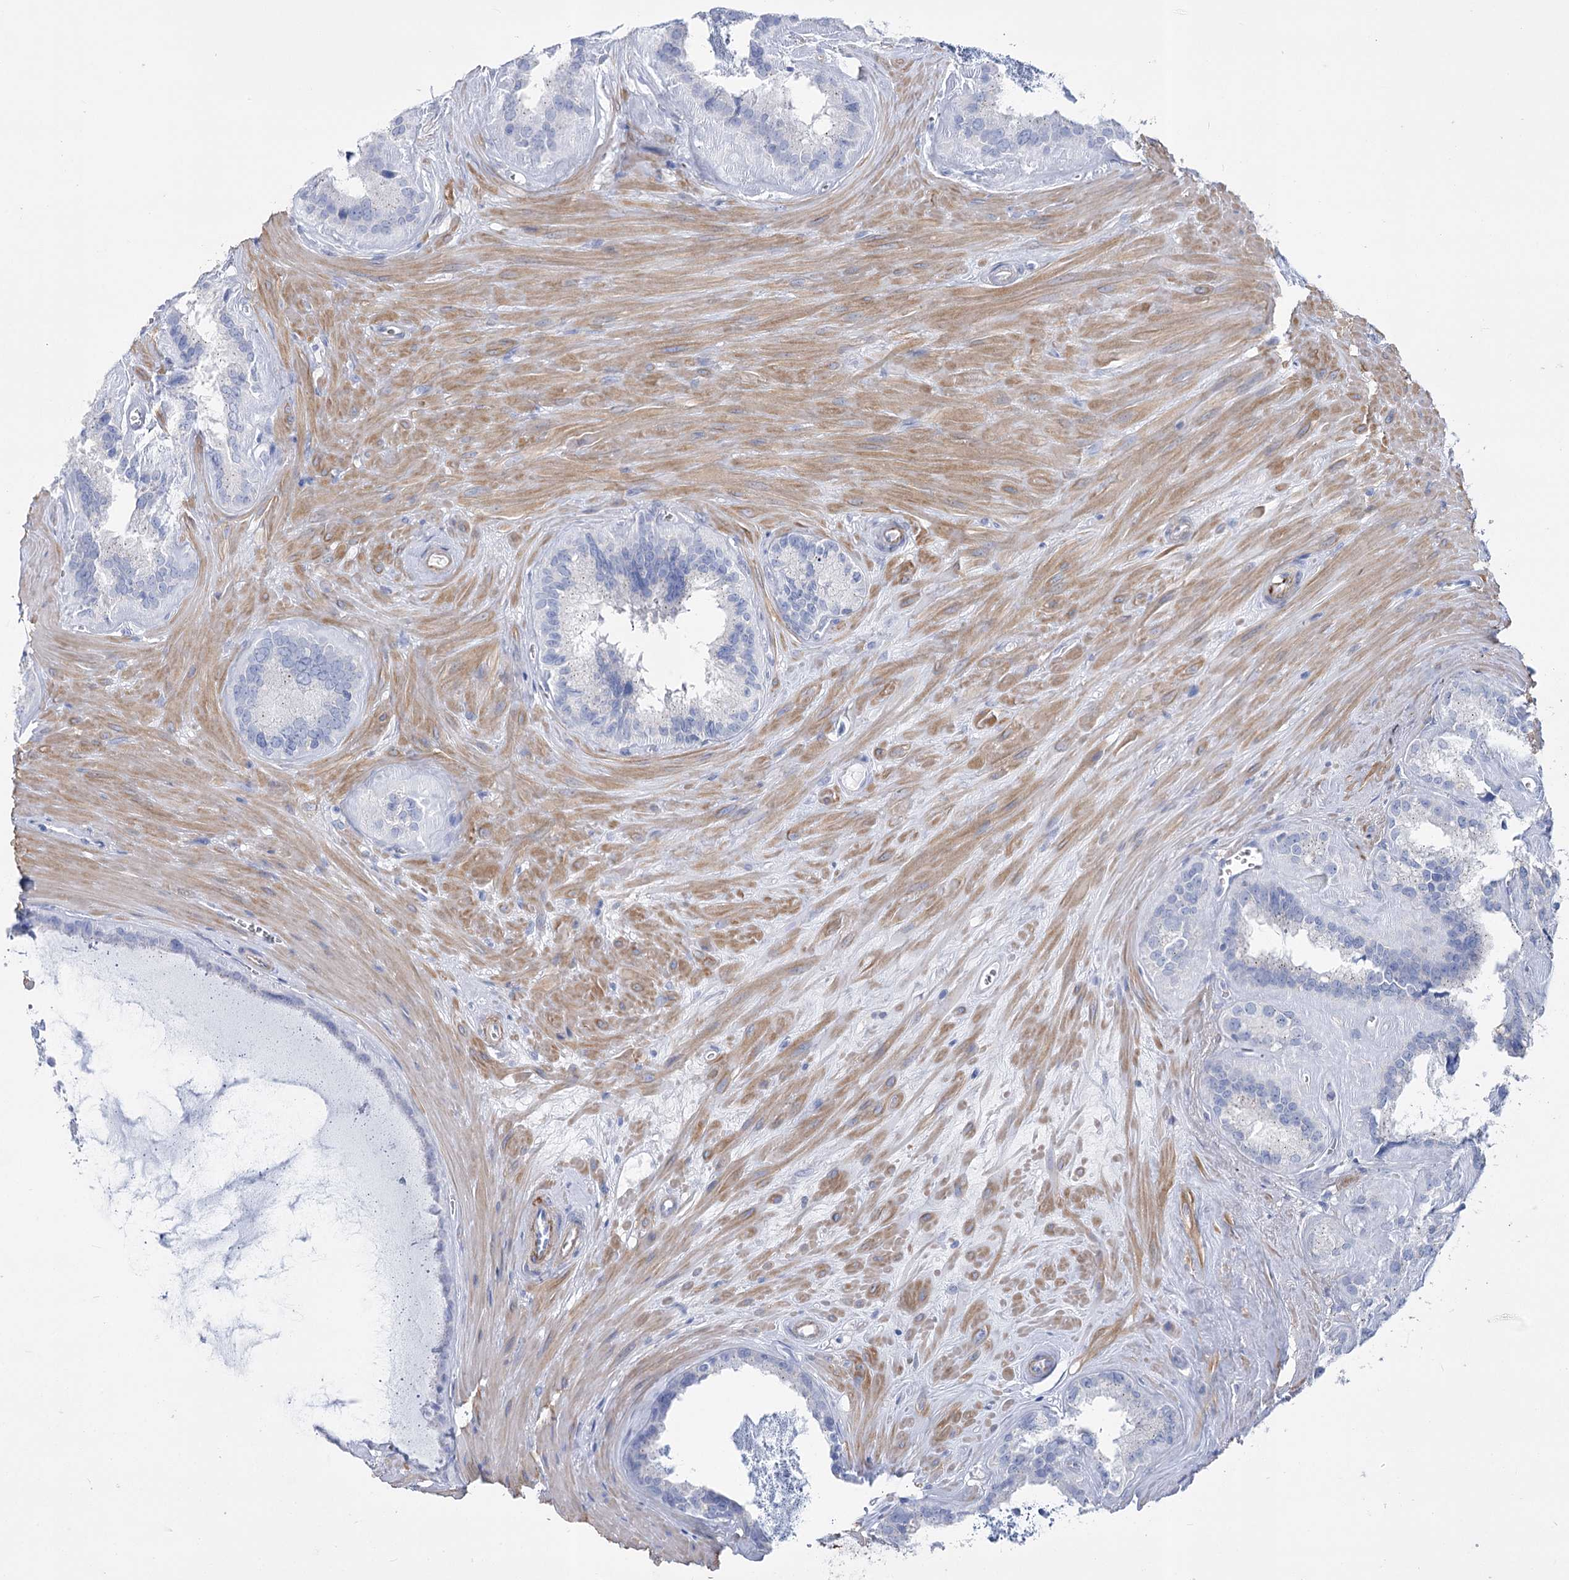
{"staining": {"intensity": "negative", "quantity": "none", "location": "none"}, "tissue": "seminal vesicle", "cell_type": "Glandular cells", "image_type": "normal", "snomed": [{"axis": "morphology", "description": "Normal tissue, NOS"}, {"axis": "topography", "description": "Prostate"}, {"axis": "topography", "description": "Seminal veicle"}], "caption": "The micrograph displays no significant expression in glandular cells of seminal vesicle.", "gene": "PCDHA1", "patient": {"sex": "male", "age": 59}}